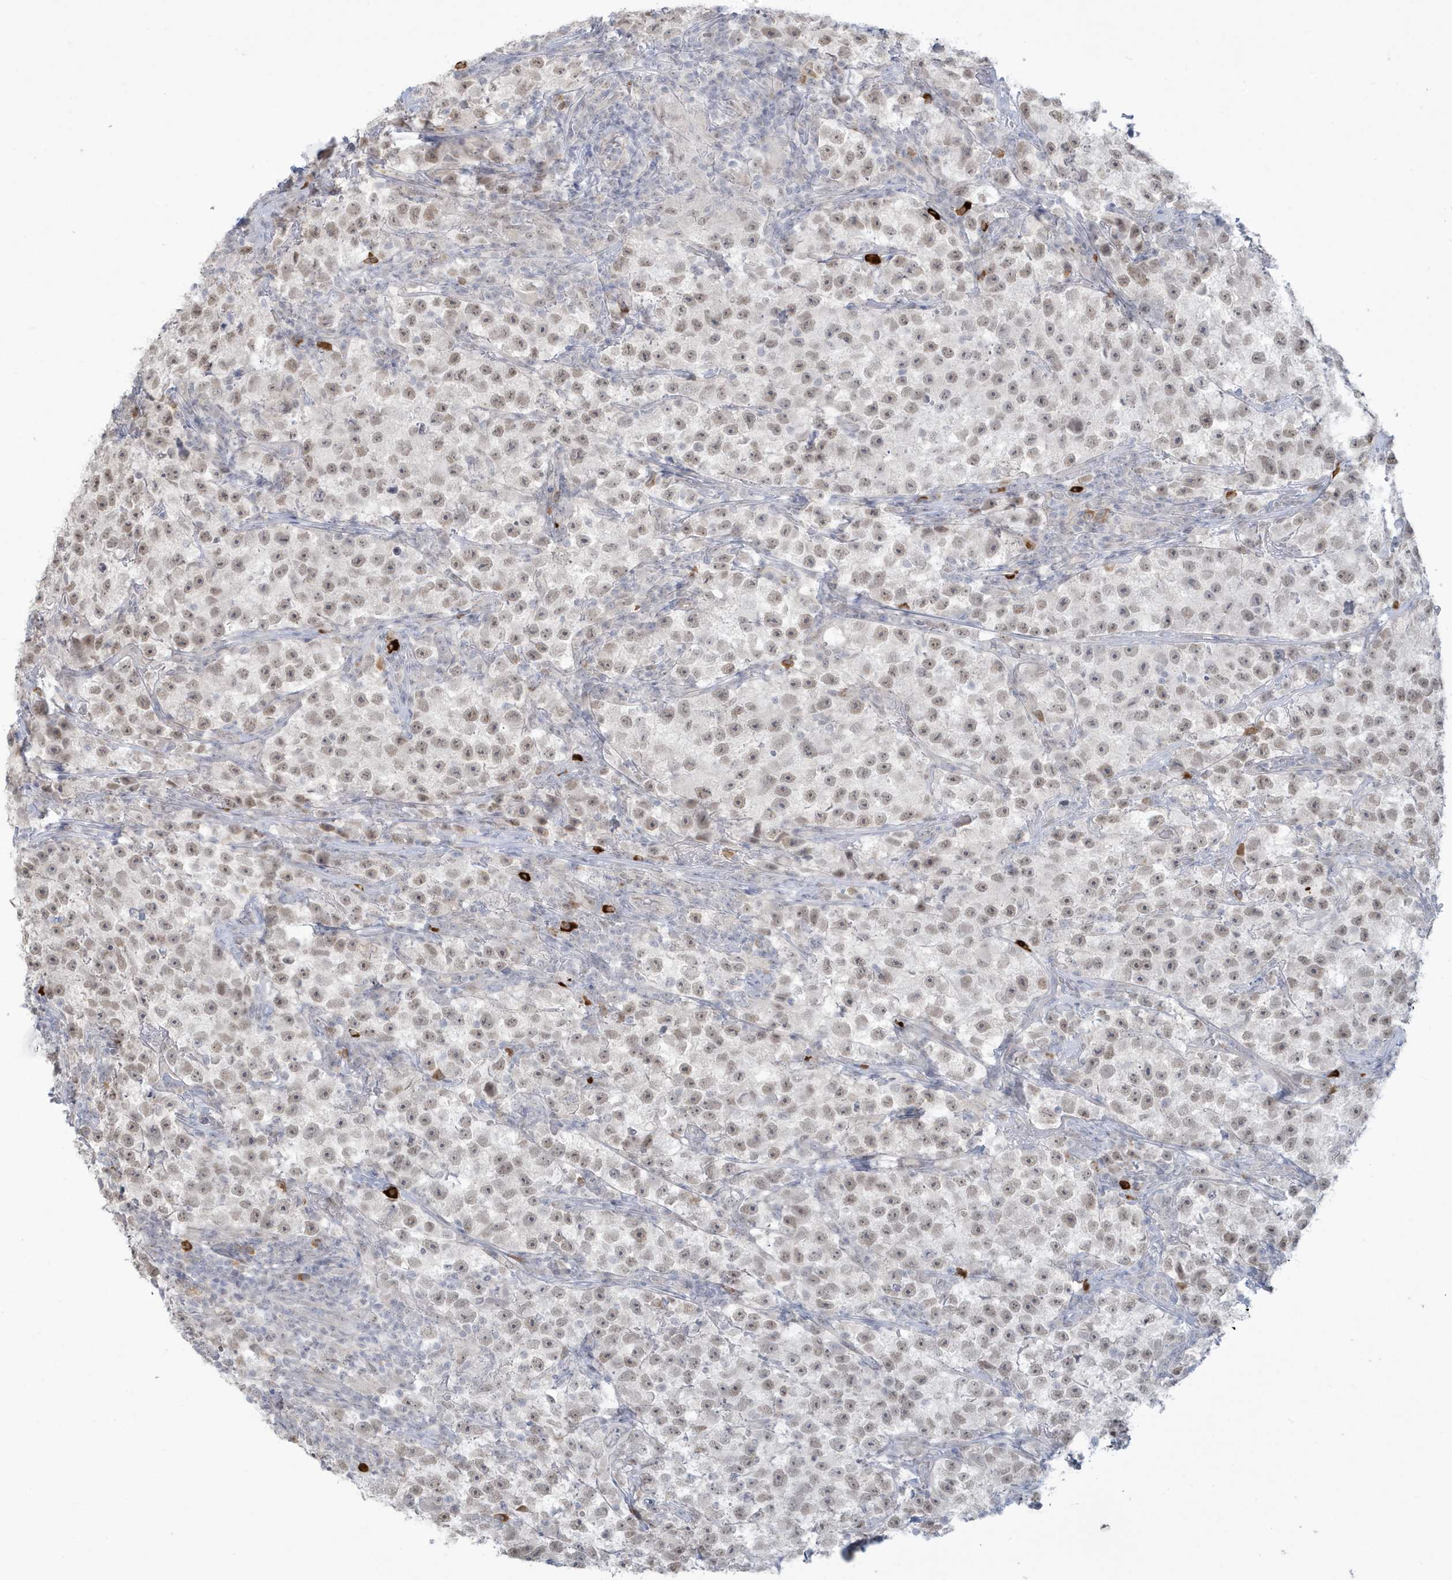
{"staining": {"intensity": "weak", "quantity": "25%-75%", "location": "nuclear"}, "tissue": "testis cancer", "cell_type": "Tumor cells", "image_type": "cancer", "snomed": [{"axis": "morphology", "description": "Seminoma, NOS"}, {"axis": "topography", "description": "Testis"}], "caption": "An IHC histopathology image of tumor tissue is shown. Protein staining in brown highlights weak nuclear positivity in testis seminoma within tumor cells. Immunohistochemistry stains the protein of interest in brown and the nuclei are stained blue.", "gene": "HERC6", "patient": {"sex": "male", "age": 22}}